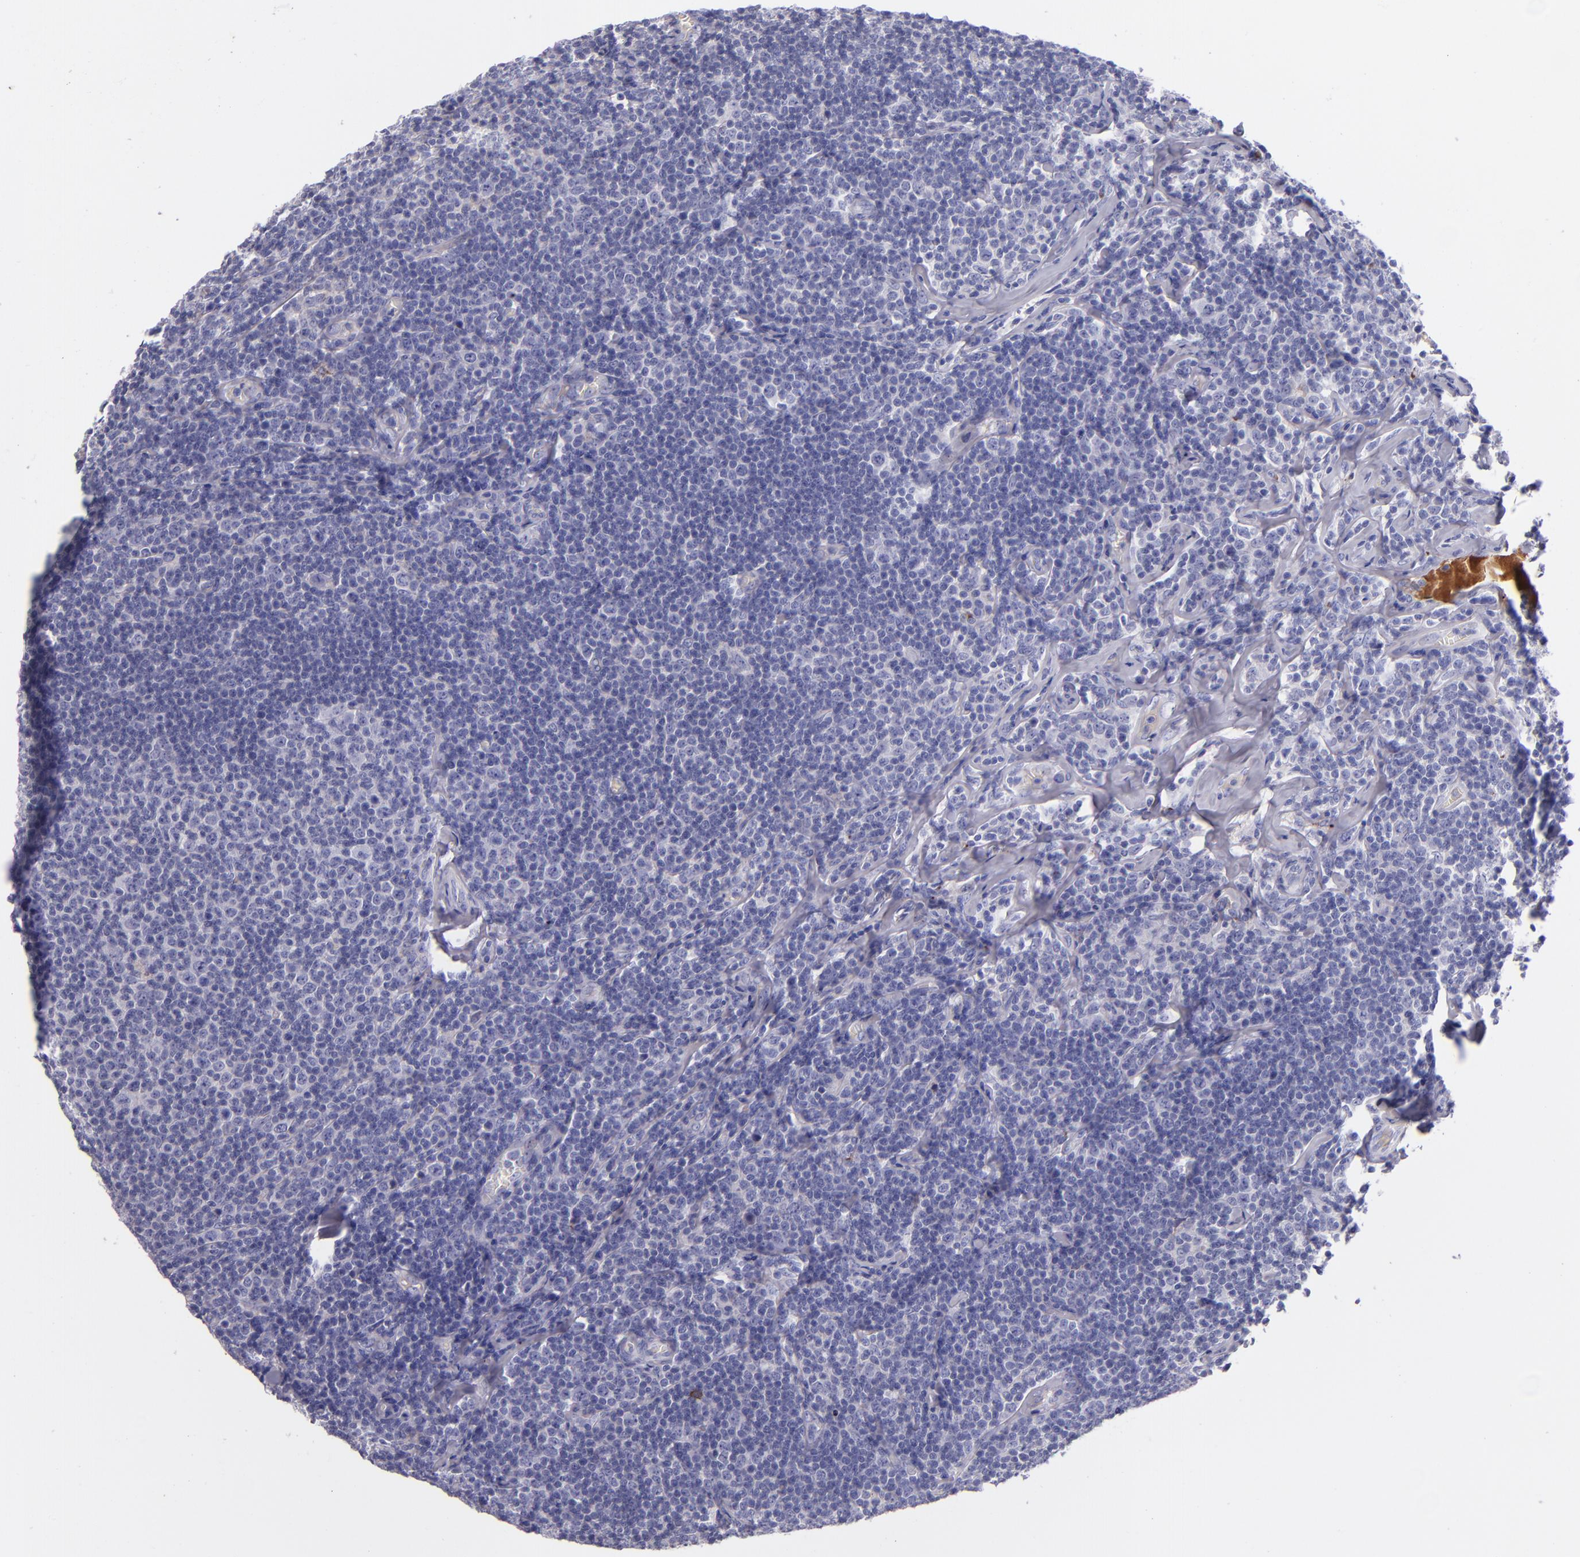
{"staining": {"intensity": "negative", "quantity": "none", "location": "none"}, "tissue": "lymphoma", "cell_type": "Tumor cells", "image_type": "cancer", "snomed": [{"axis": "morphology", "description": "Malignant lymphoma, non-Hodgkin's type, Low grade"}, {"axis": "topography", "description": "Lymph node"}], "caption": "Tumor cells show no significant expression in lymphoma.", "gene": "KNG1", "patient": {"sex": "male", "age": 74}}